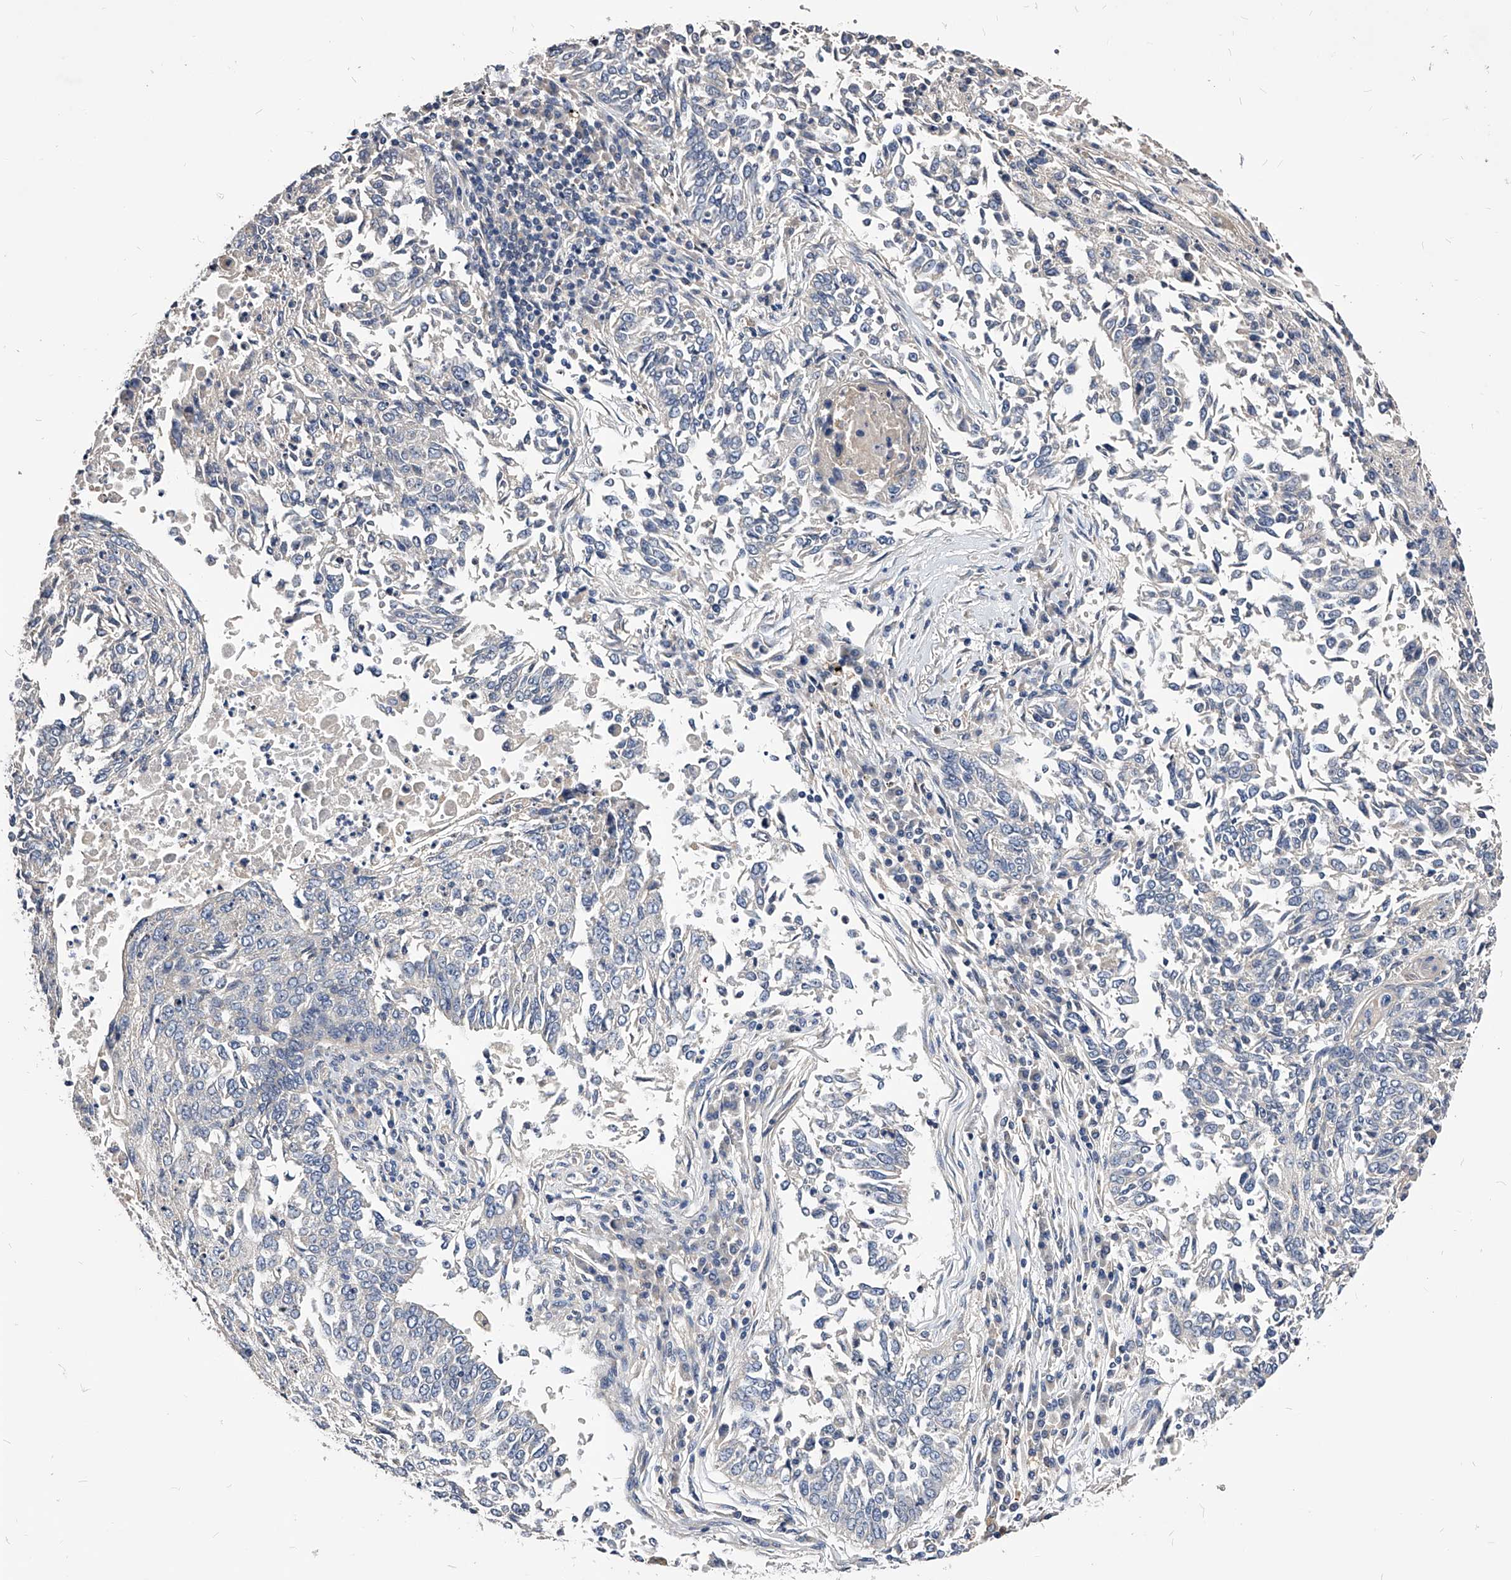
{"staining": {"intensity": "negative", "quantity": "none", "location": "none"}, "tissue": "lung cancer", "cell_type": "Tumor cells", "image_type": "cancer", "snomed": [{"axis": "morphology", "description": "Normal tissue, NOS"}, {"axis": "morphology", "description": "Squamous cell carcinoma, NOS"}, {"axis": "topography", "description": "Cartilage tissue"}, {"axis": "topography", "description": "Bronchus"}, {"axis": "topography", "description": "Lung"}, {"axis": "topography", "description": "Peripheral nerve tissue"}], "caption": "Human lung squamous cell carcinoma stained for a protein using immunohistochemistry (IHC) shows no expression in tumor cells.", "gene": "ARL4C", "patient": {"sex": "female", "age": 49}}